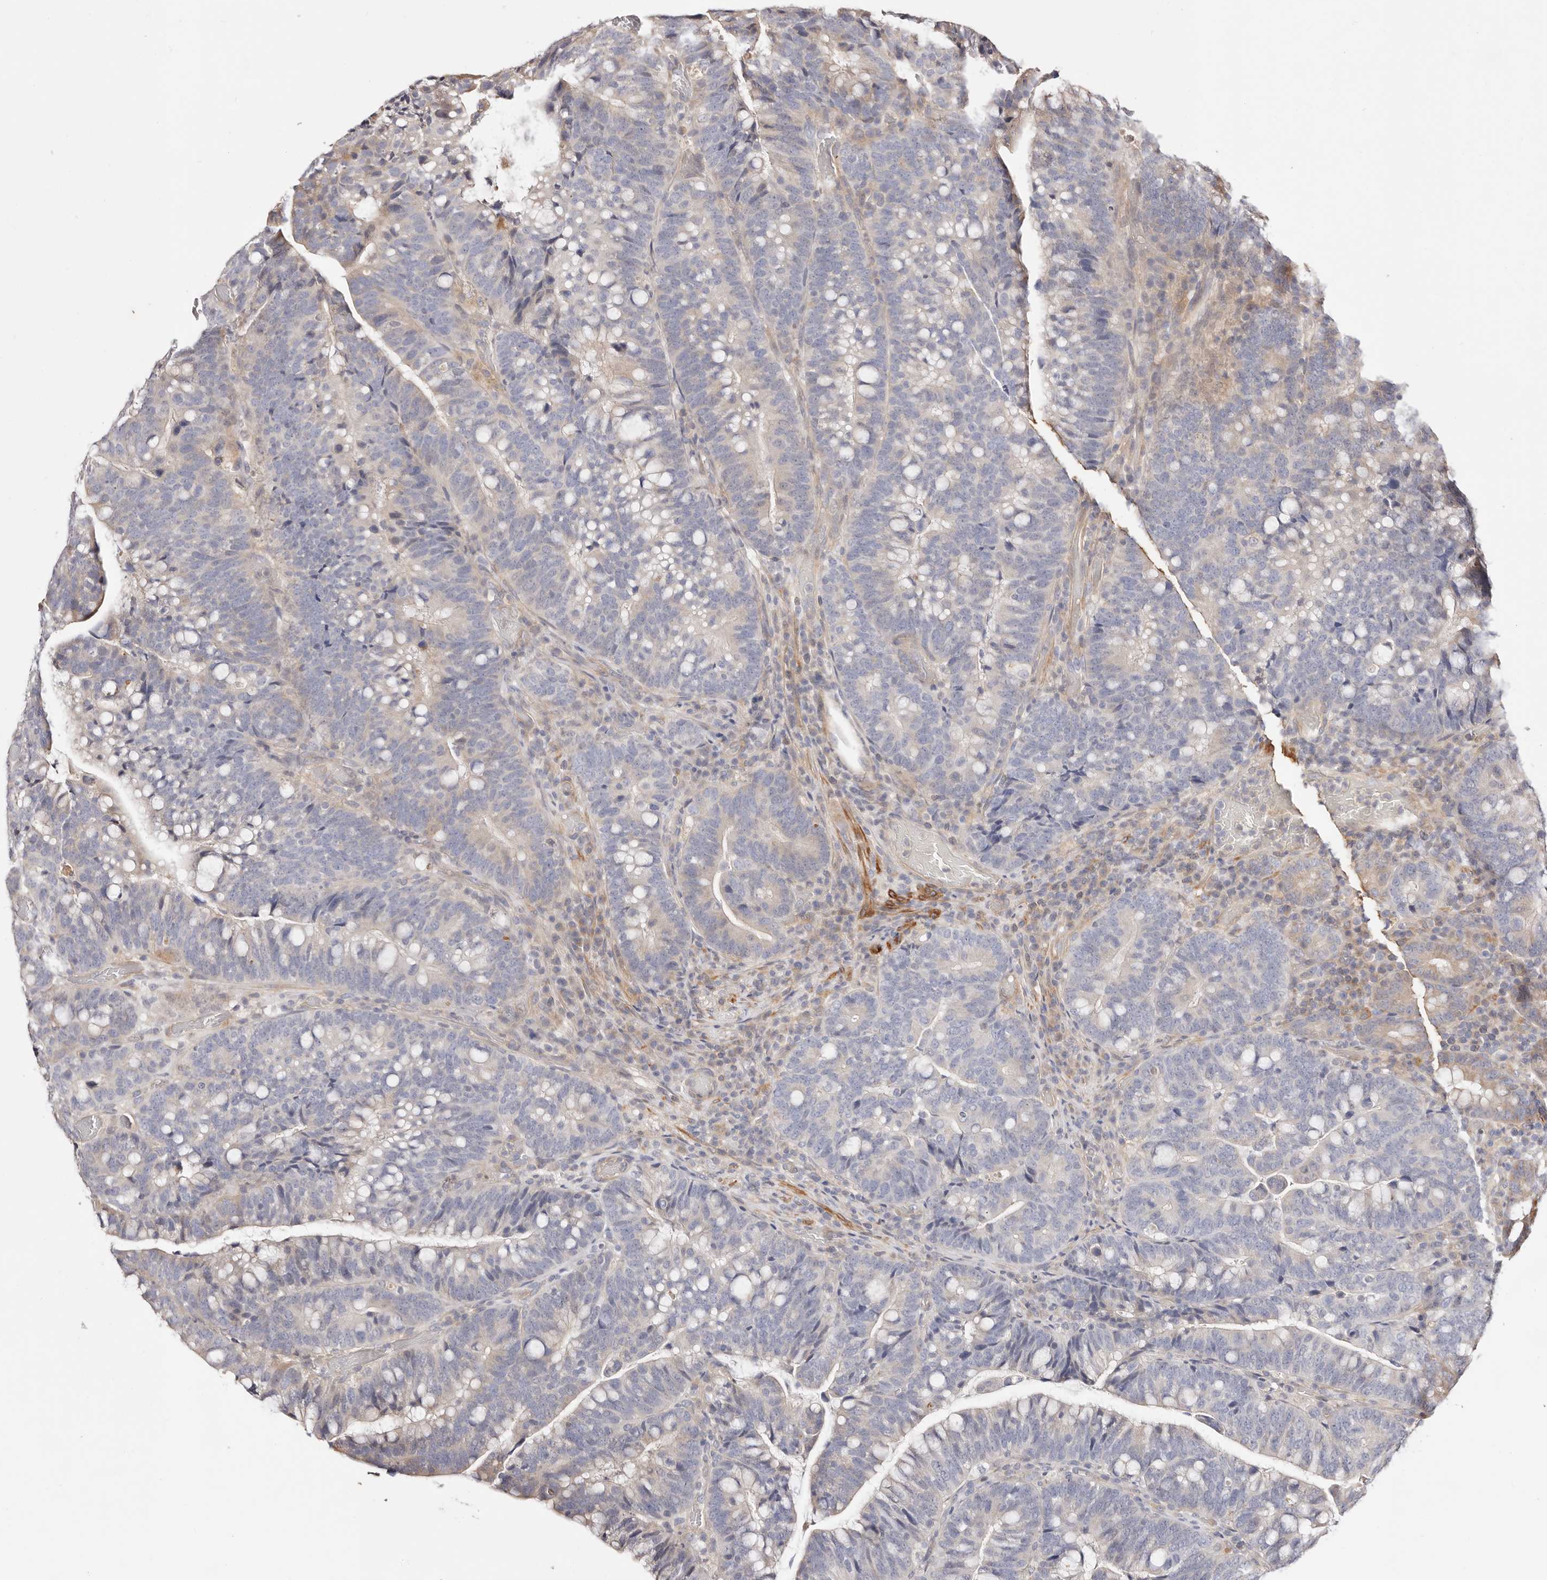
{"staining": {"intensity": "weak", "quantity": "<25%", "location": "cytoplasmic/membranous"}, "tissue": "colorectal cancer", "cell_type": "Tumor cells", "image_type": "cancer", "snomed": [{"axis": "morphology", "description": "Adenocarcinoma, NOS"}, {"axis": "topography", "description": "Colon"}], "caption": "DAB (3,3'-diaminobenzidine) immunohistochemical staining of colorectal adenocarcinoma demonstrates no significant positivity in tumor cells.", "gene": "MAPK1", "patient": {"sex": "female", "age": 66}}